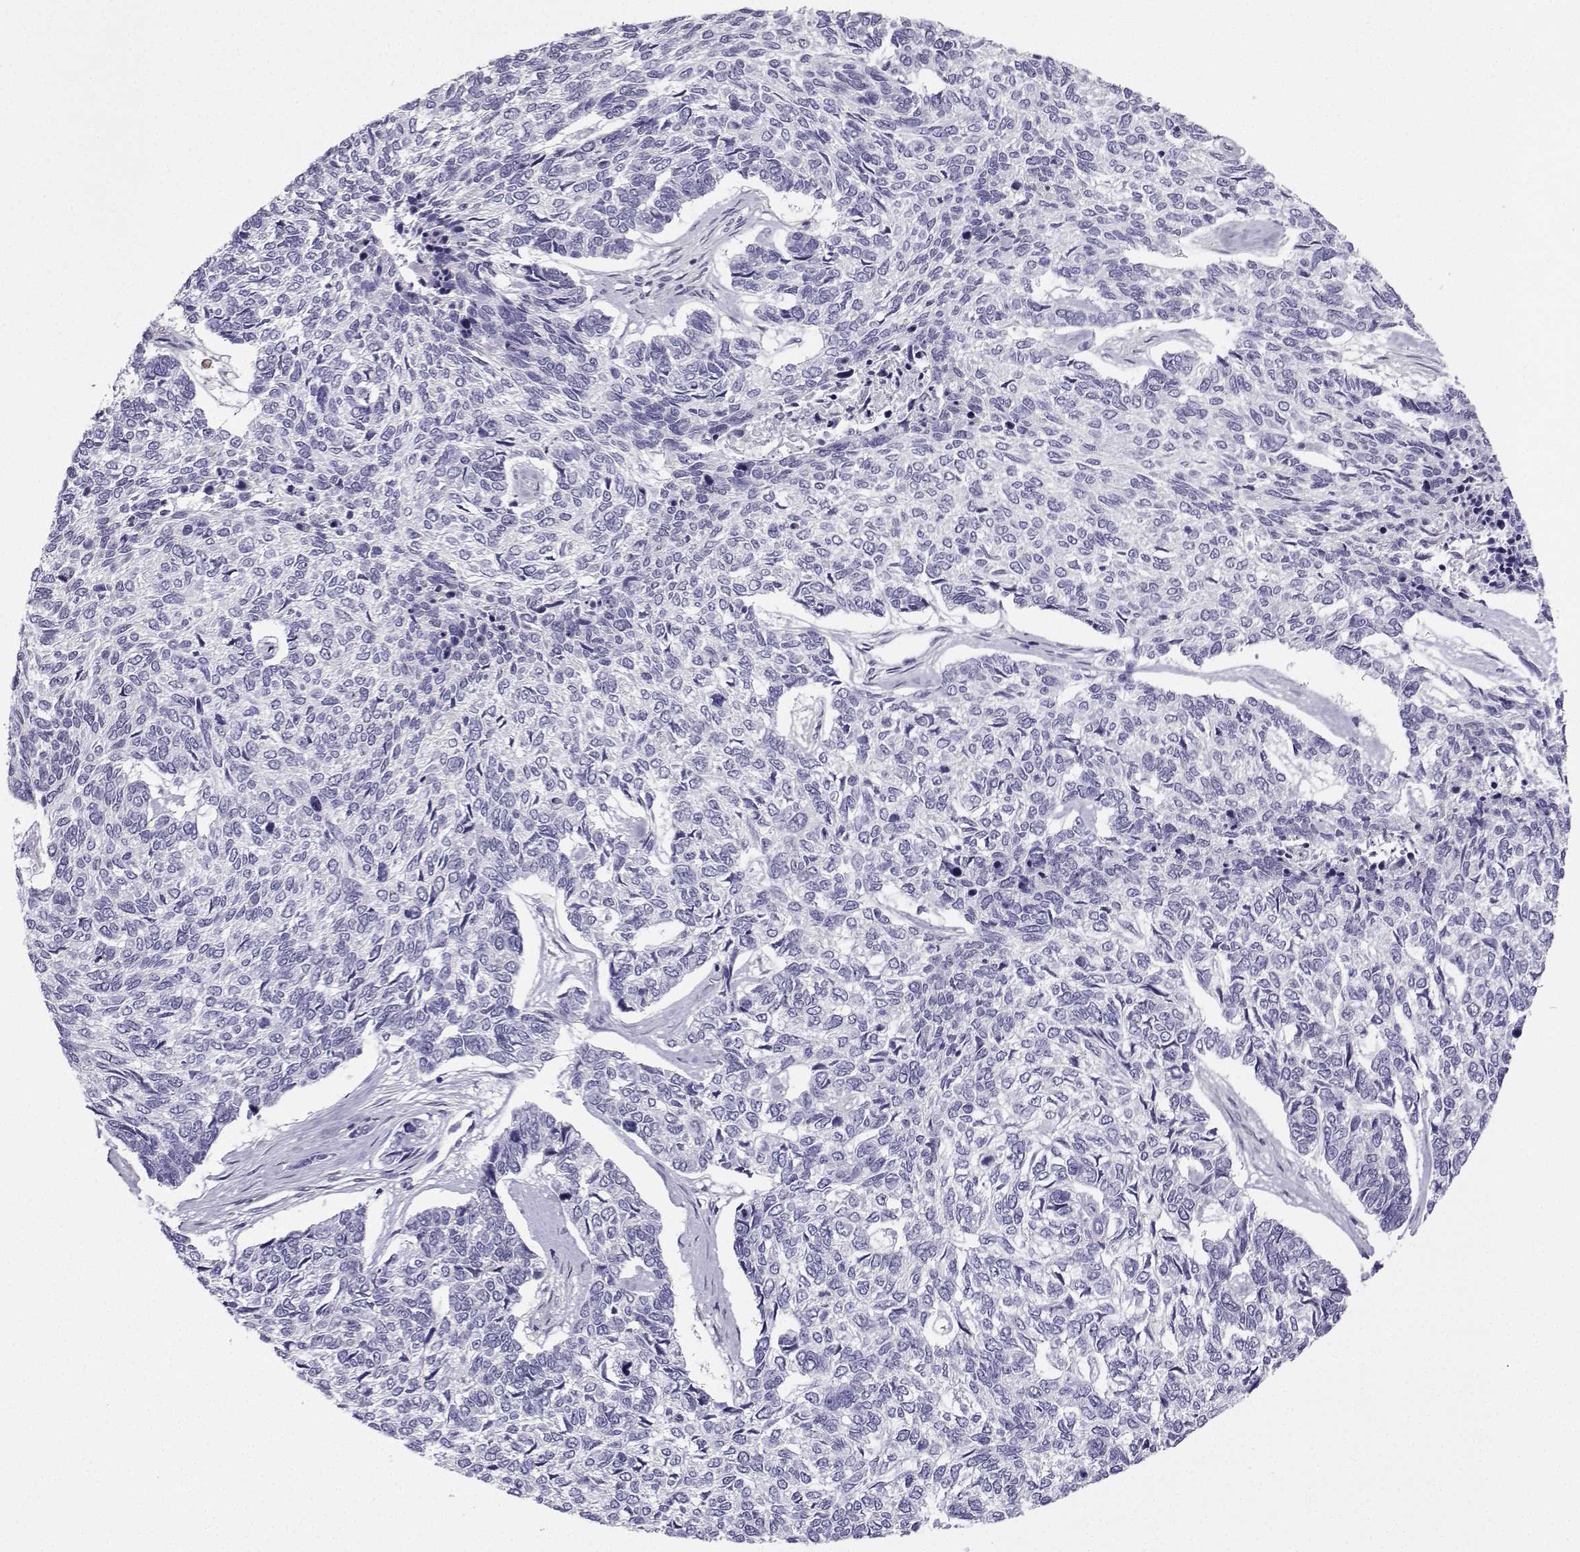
{"staining": {"intensity": "negative", "quantity": "none", "location": "none"}, "tissue": "skin cancer", "cell_type": "Tumor cells", "image_type": "cancer", "snomed": [{"axis": "morphology", "description": "Basal cell carcinoma"}, {"axis": "topography", "description": "Skin"}], "caption": "Skin cancer stained for a protein using IHC reveals no expression tumor cells.", "gene": "DCLK3", "patient": {"sex": "female", "age": 65}}